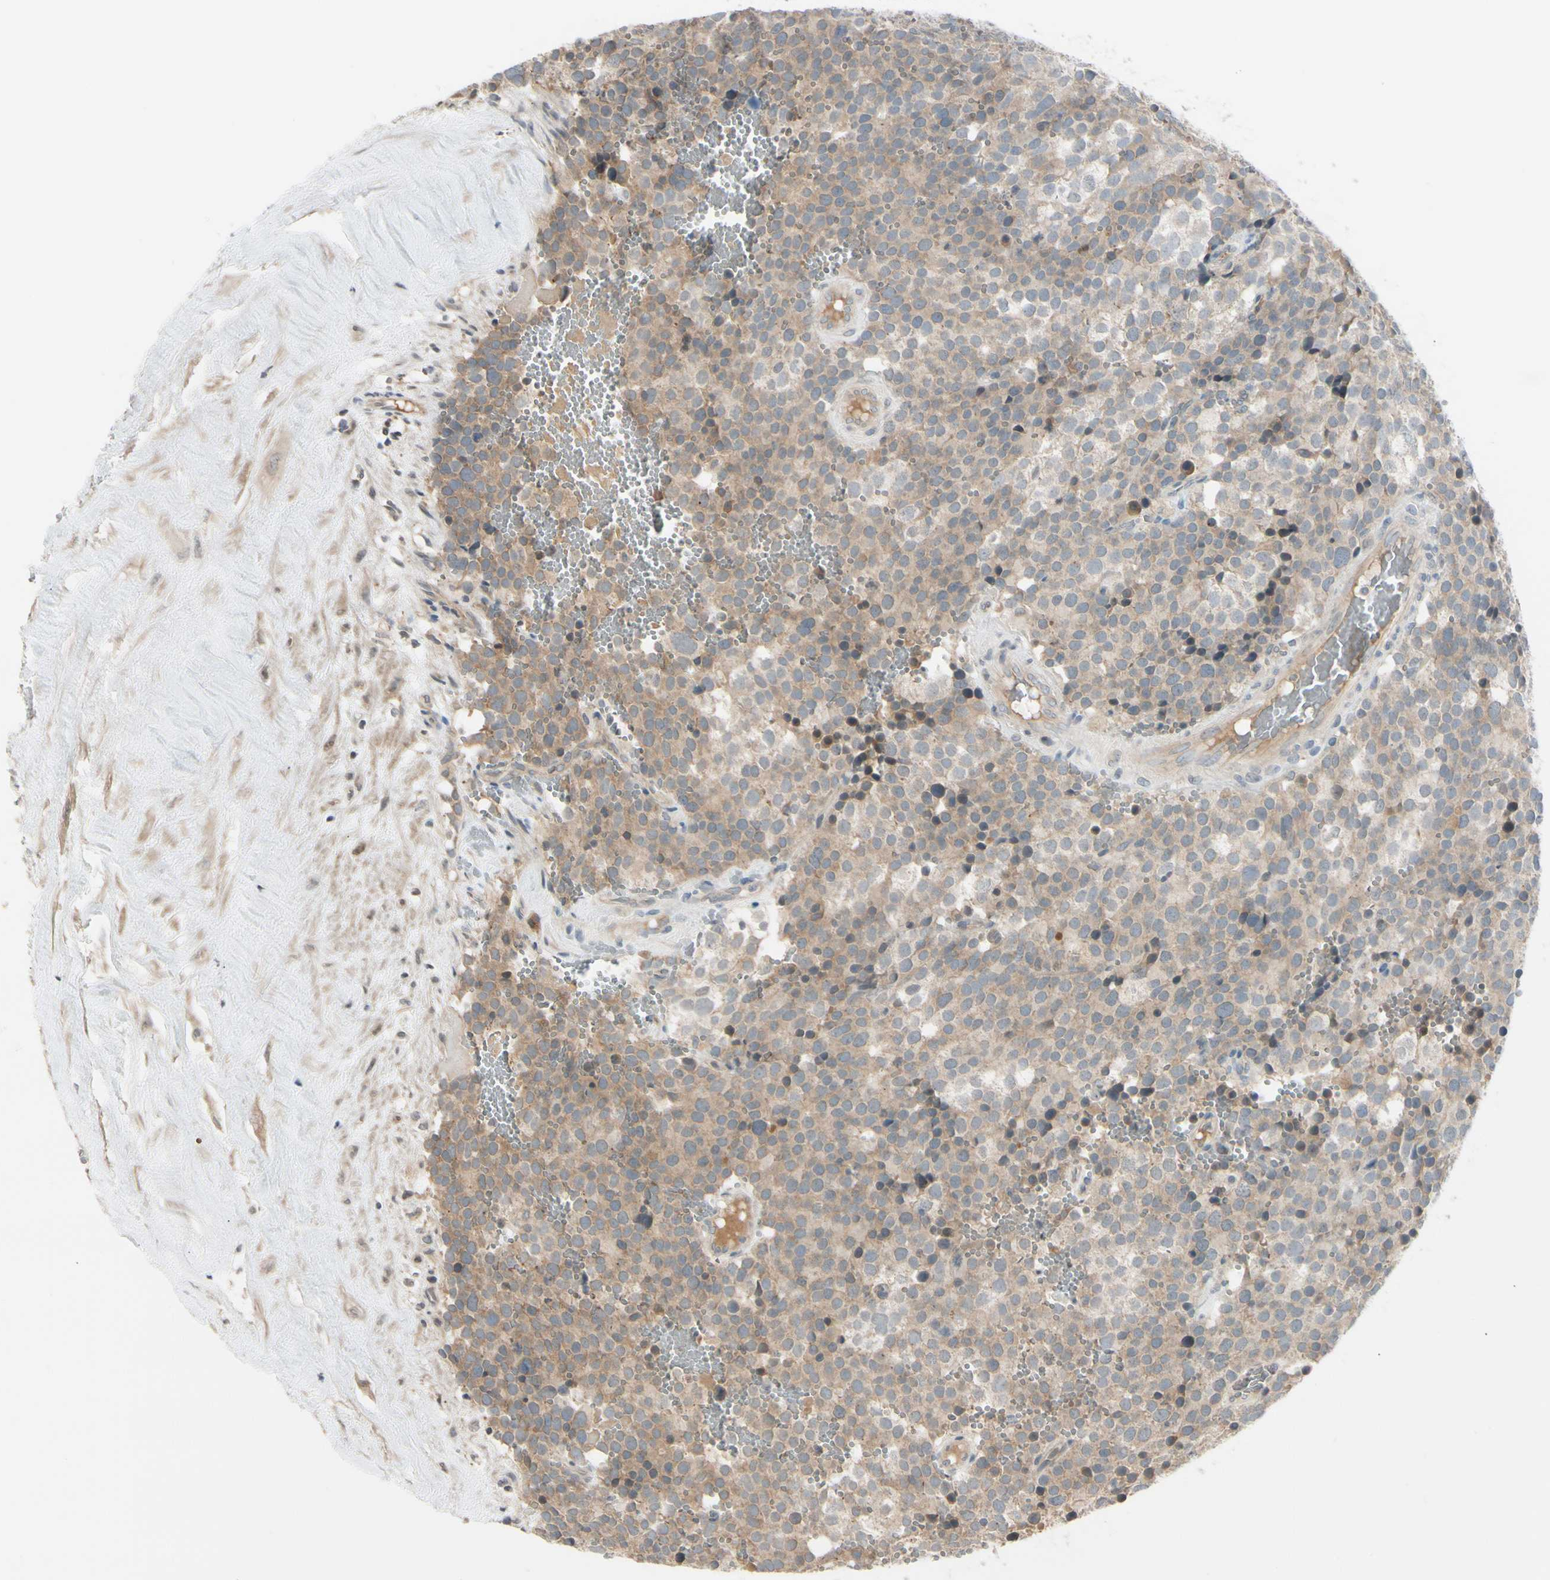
{"staining": {"intensity": "weak", "quantity": "25%-75%", "location": "cytoplasmic/membranous"}, "tissue": "testis cancer", "cell_type": "Tumor cells", "image_type": "cancer", "snomed": [{"axis": "morphology", "description": "Seminoma, NOS"}, {"axis": "topography", "description": "Testis"}], "caption": "Testis cancer stained with a protein marker demonstrates weak staining in tumor cells.", "gene": "FGF10", "patient": {"sex": "male", "age": 71}}